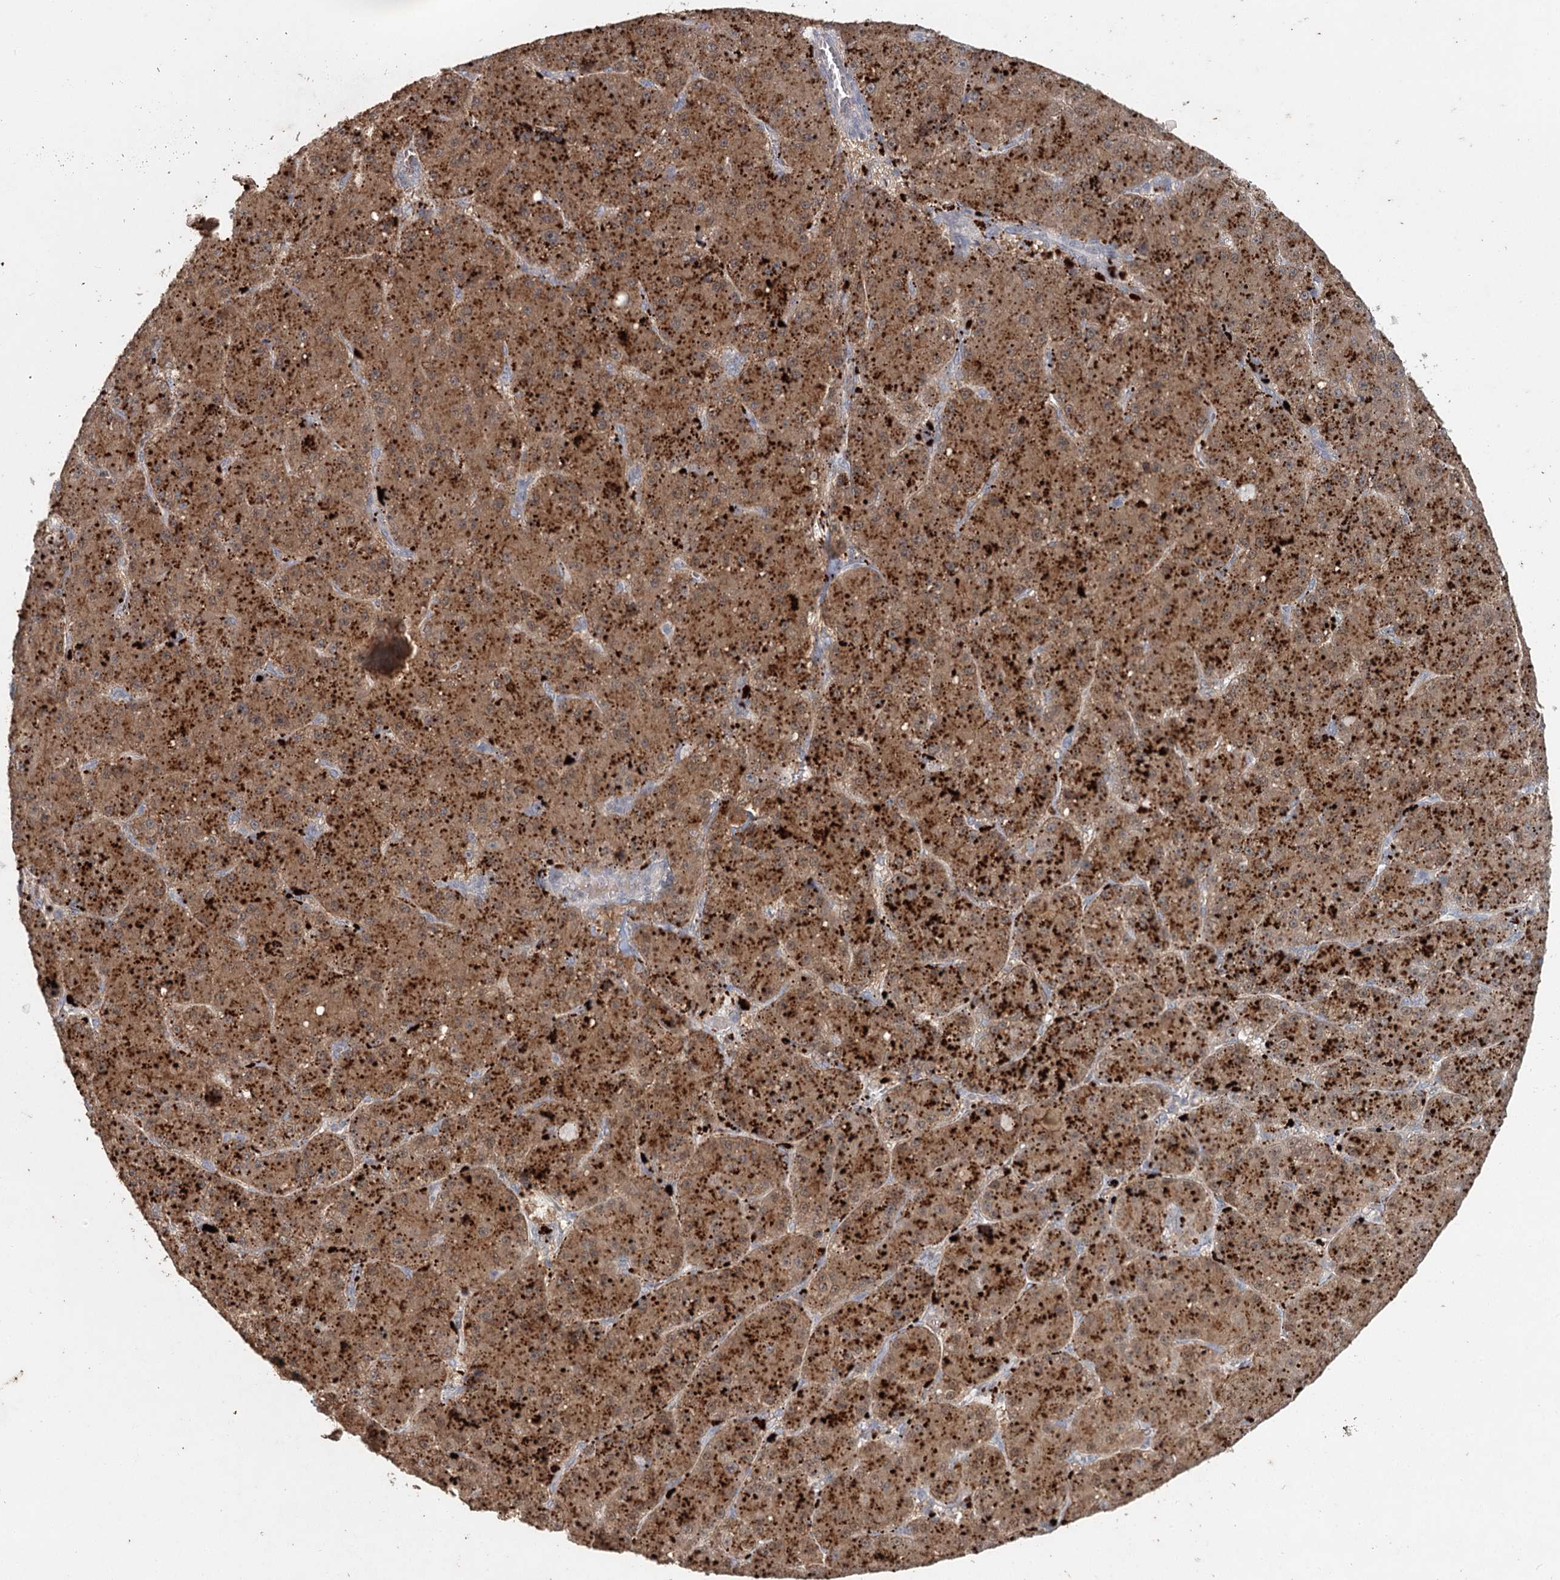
{"staining": {"intensity": "strong", "quantity": ">75%", "location": "cytoplasmic/membranous"}, "tissue": "liver cancer", "cell_type": "Tumor cells", "image_type": "cancer", "snomed": [{"axis": "morphology", "description": "Carcinoma, Hepatocellular, NOS"}, {"axis": "topography", "description": "Liver"}], "caption": "A high amount of strong cytoplasmic/membranous expression is appreciated in approximately >75% of tumor cells in liver hepatocellular carcinoma tissue.", "gene": "ADK", "patient": {"sex": "male", "age": 67}}